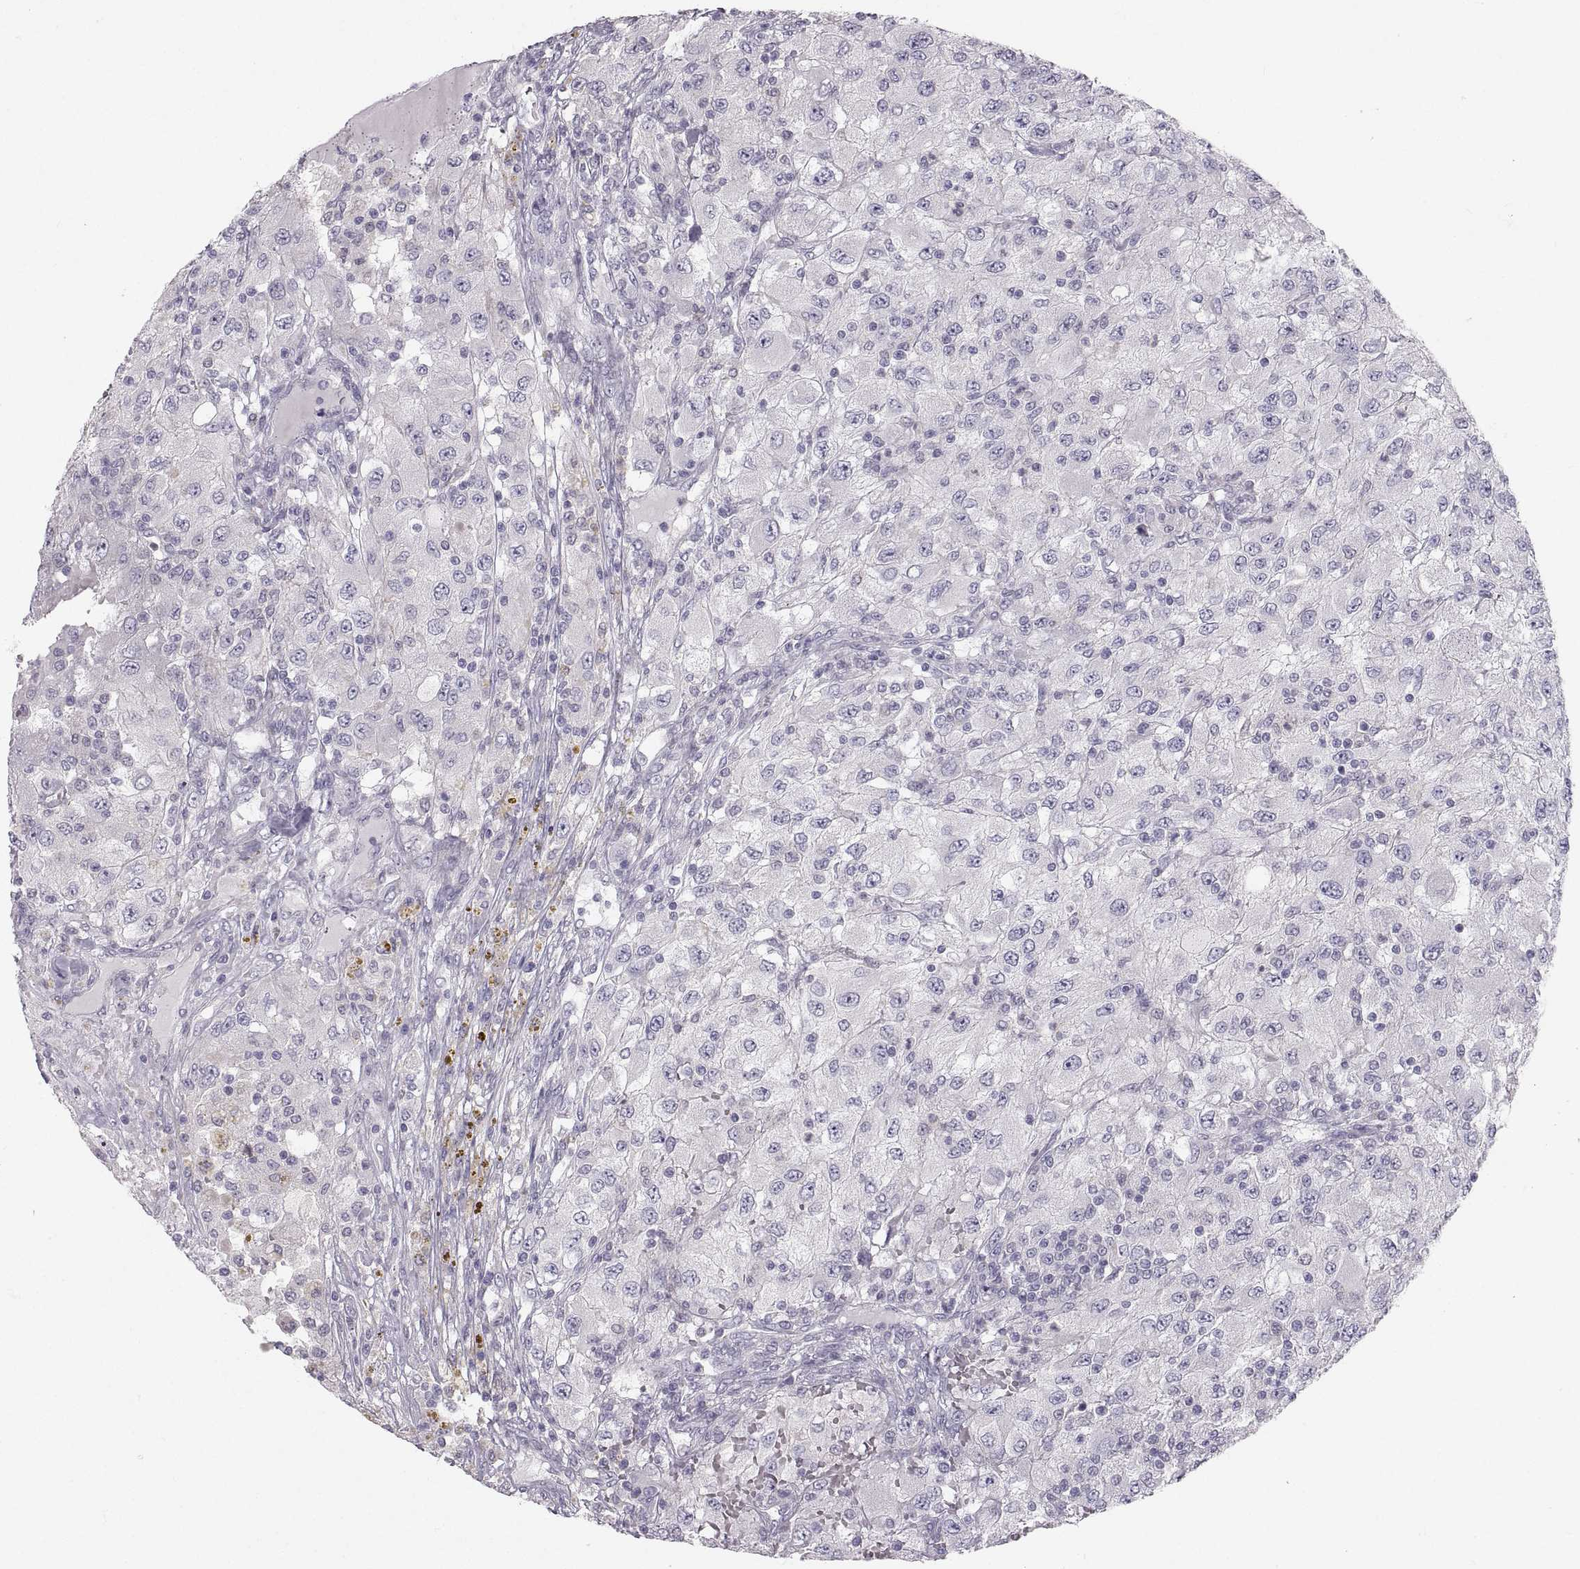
{"staining": {"intensity": "negative", "quantity": "none", "location": "none"}, "tissue": "renal cancer", "cell_type": "Tumor cells", "image_type": "cancer", "snomed": [{"axis": "morphology", "description": "Adenocarcinoma, NOS"}, {"axis": "topography", "description": "Kidney"}], "caption": "DAB immunohistochemical staining of human renal cancer (adenocarcinoma) reveals no significant positivity in tumor cells. (DAB (3,3'-diaminobenzidine) immunohistochemistry visualized using brightfield microscopy, high magnification).", "gene": "ZNF185", "patient": {"sex": "female", "age": 67}}